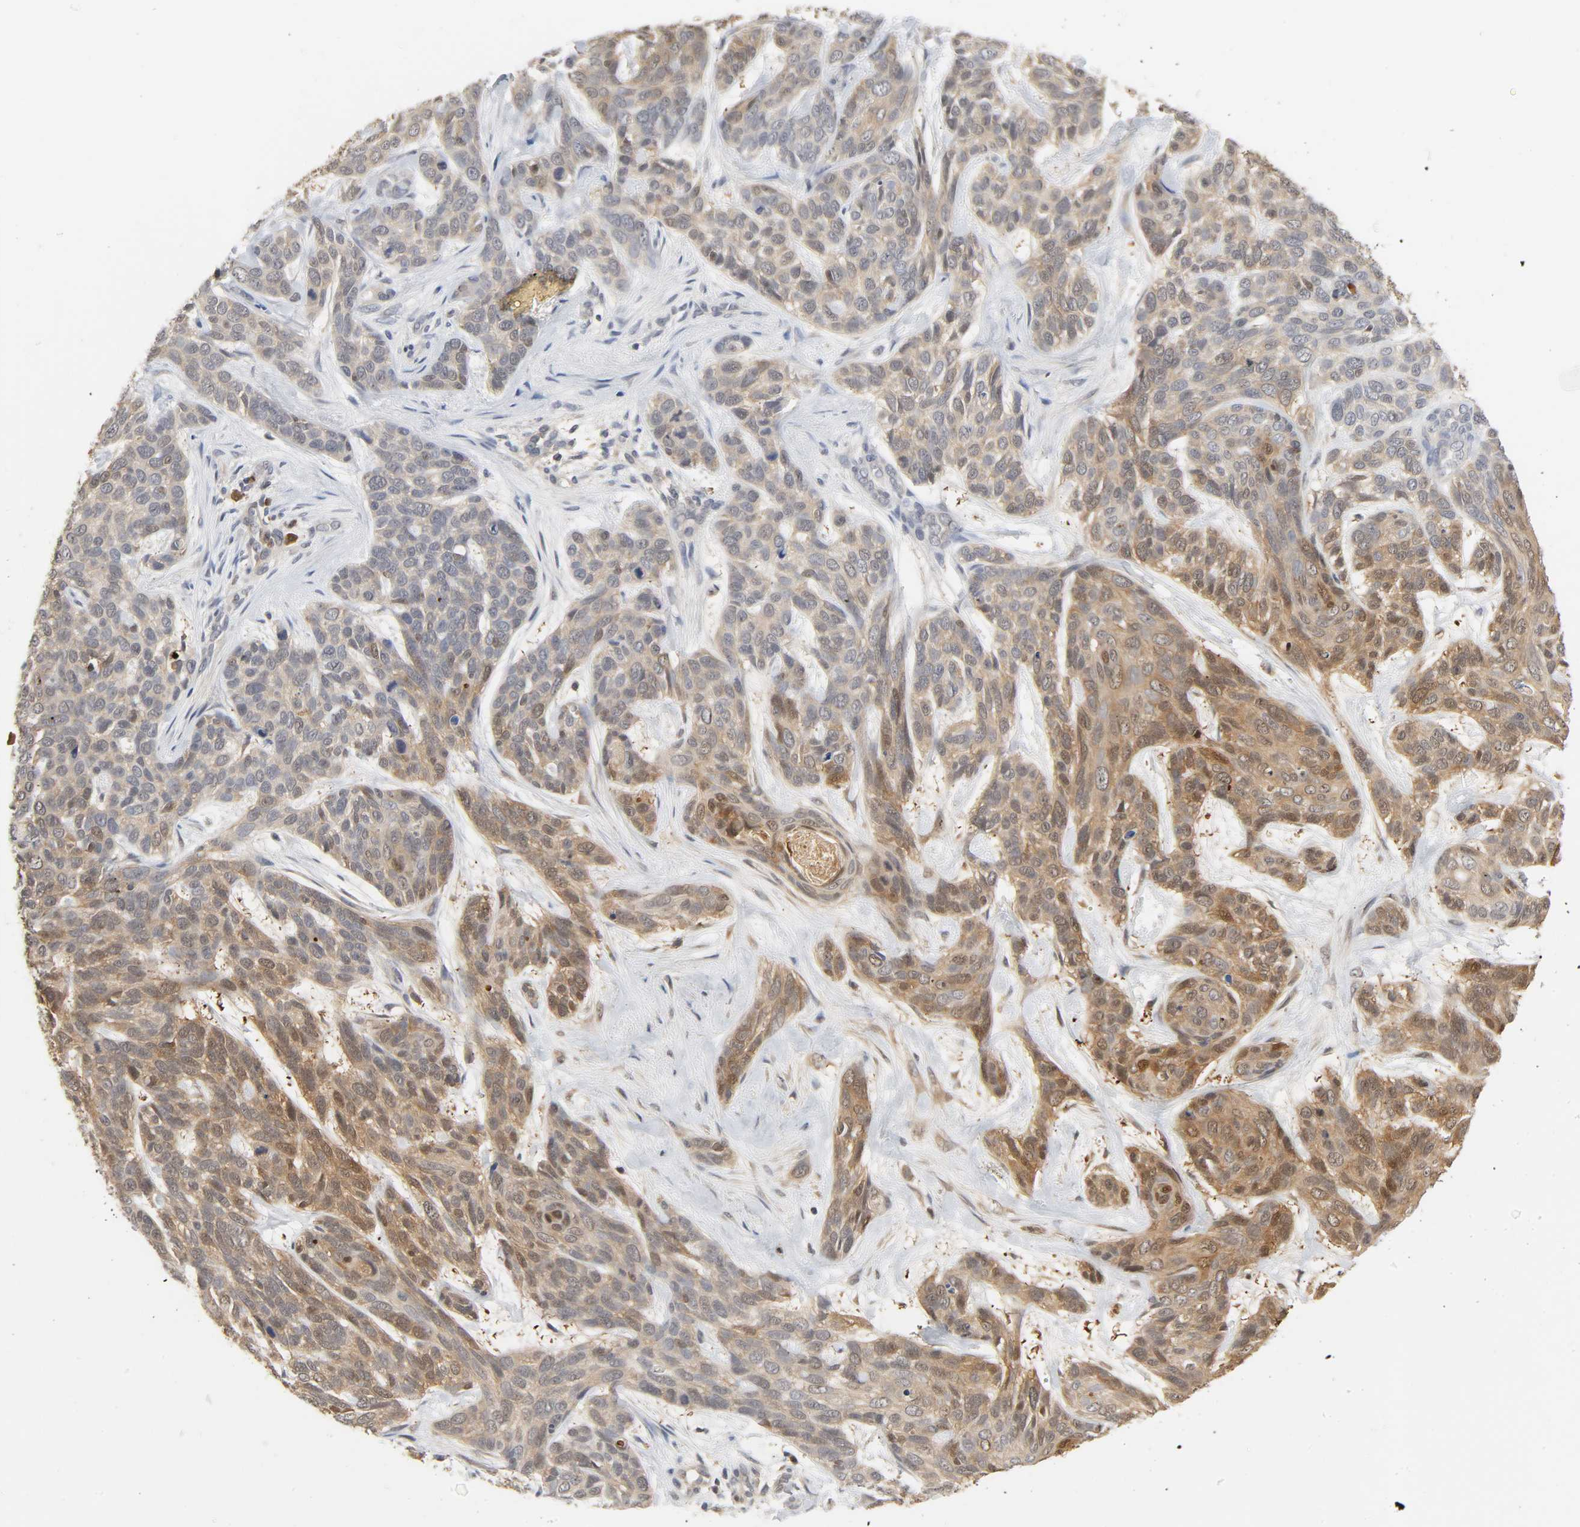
{"staining": {"intensity": "weak", "quantity": ">75%", "location": "cytoplasmic/membranous,nuclear"}, "tissue": "skin cancer", "cell_type": "Tumor cells", "image_type": "cancer", "snomed": [{"axis": "morphology", "description": "Basal cell carcinoma"}, {"axis": "topography", "description": "Skin"}], "caption": "Human skin cancer stained with a protein marker exhibits weak staining in tumor cells.", "gene": "MIF", "patient": {"sex": "male", "age": 87}}